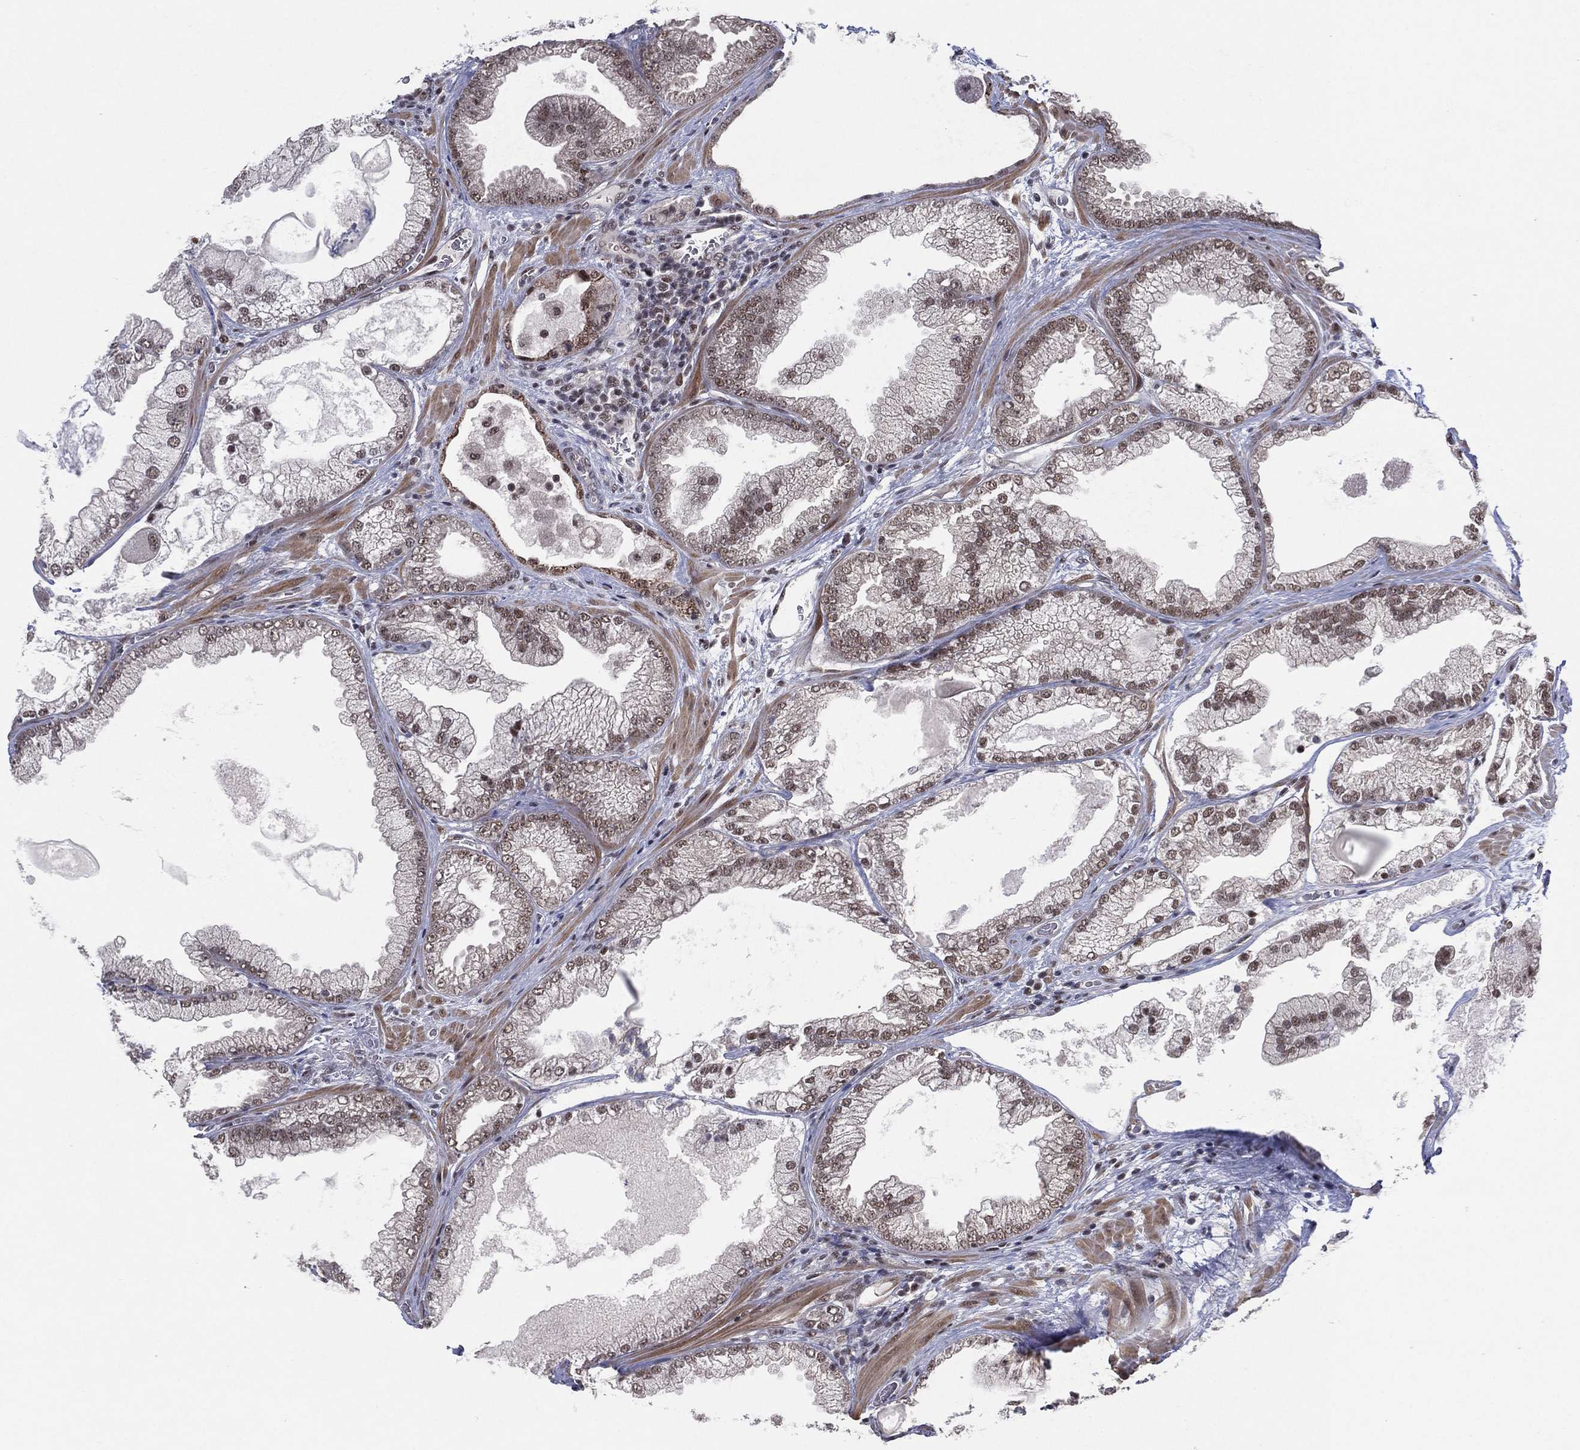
{"staining": {"intensity": "weak", "quantity": "25%-75%", "location": "nuclear"}, "tissue": "prostate cancer", "cell_type": "Tumor cells", "image_type": "cancer", "snomed": [{"axis": "morphology", "description": "Adenocarcinoma, Low grade"}, {"axis": "topography", "description": "Prostate"}], "caption": "Protein positivity by immunohistochemistry exhibits weak nuclear staining in approximately 25%-75% of tumor cells in prostate cancer. The protein of interest is shown in brown color, while the nuclei are stained blue.", "gene": "DGCR8", "patient": {"sex": "male", "age": 57}}